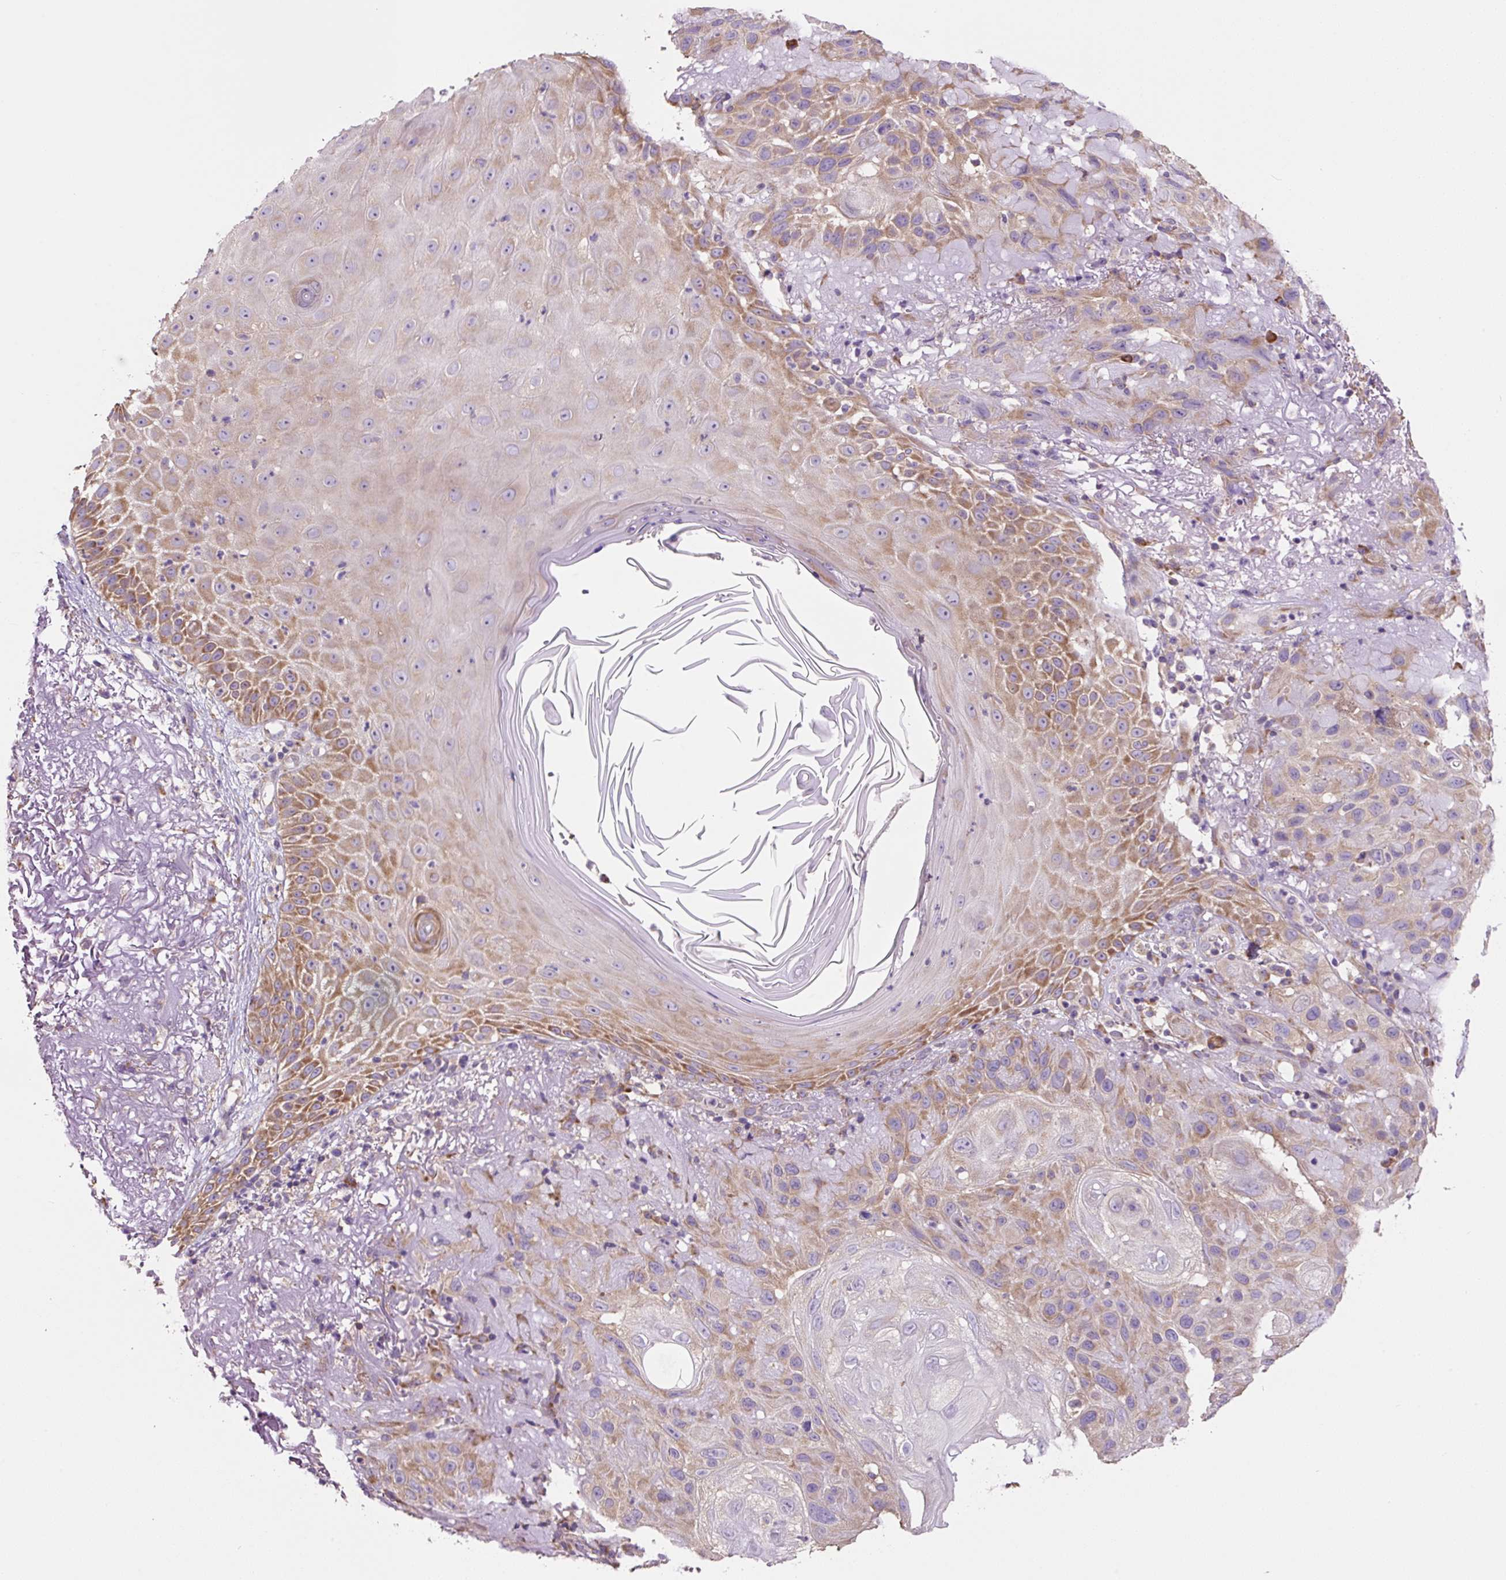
{"staining": {"intensity": "moderate", "quantity": "25%-75%", "location": "cytoplasmic/membranous"}, "tissue": "skin cancer", "cell_type": "Tumor cells", "image_type": "cancer", "snomed": [{"axis": "morphology", "description": "Normal tissue, NOS"}, {"axis": "morphology", "description": "Squamous cell carcinoma, NOS"}, {"axis": "topography", "description": "Skin"}], "caption": "Protein expression analysis of squamous cell carcinoma (skin) shows moderate cytoplasmic/membranous positivity in about 25%-75% of tumor cells. The staining was performed using DAB (3,3'-diaminobenzidine) to visualize the protein expression in brown, while the nuclei were stained in blue with hematoxylin (Magnification: 20x).", "gene": "RPS23", "patient": {"sex": "female", "age": 96}}